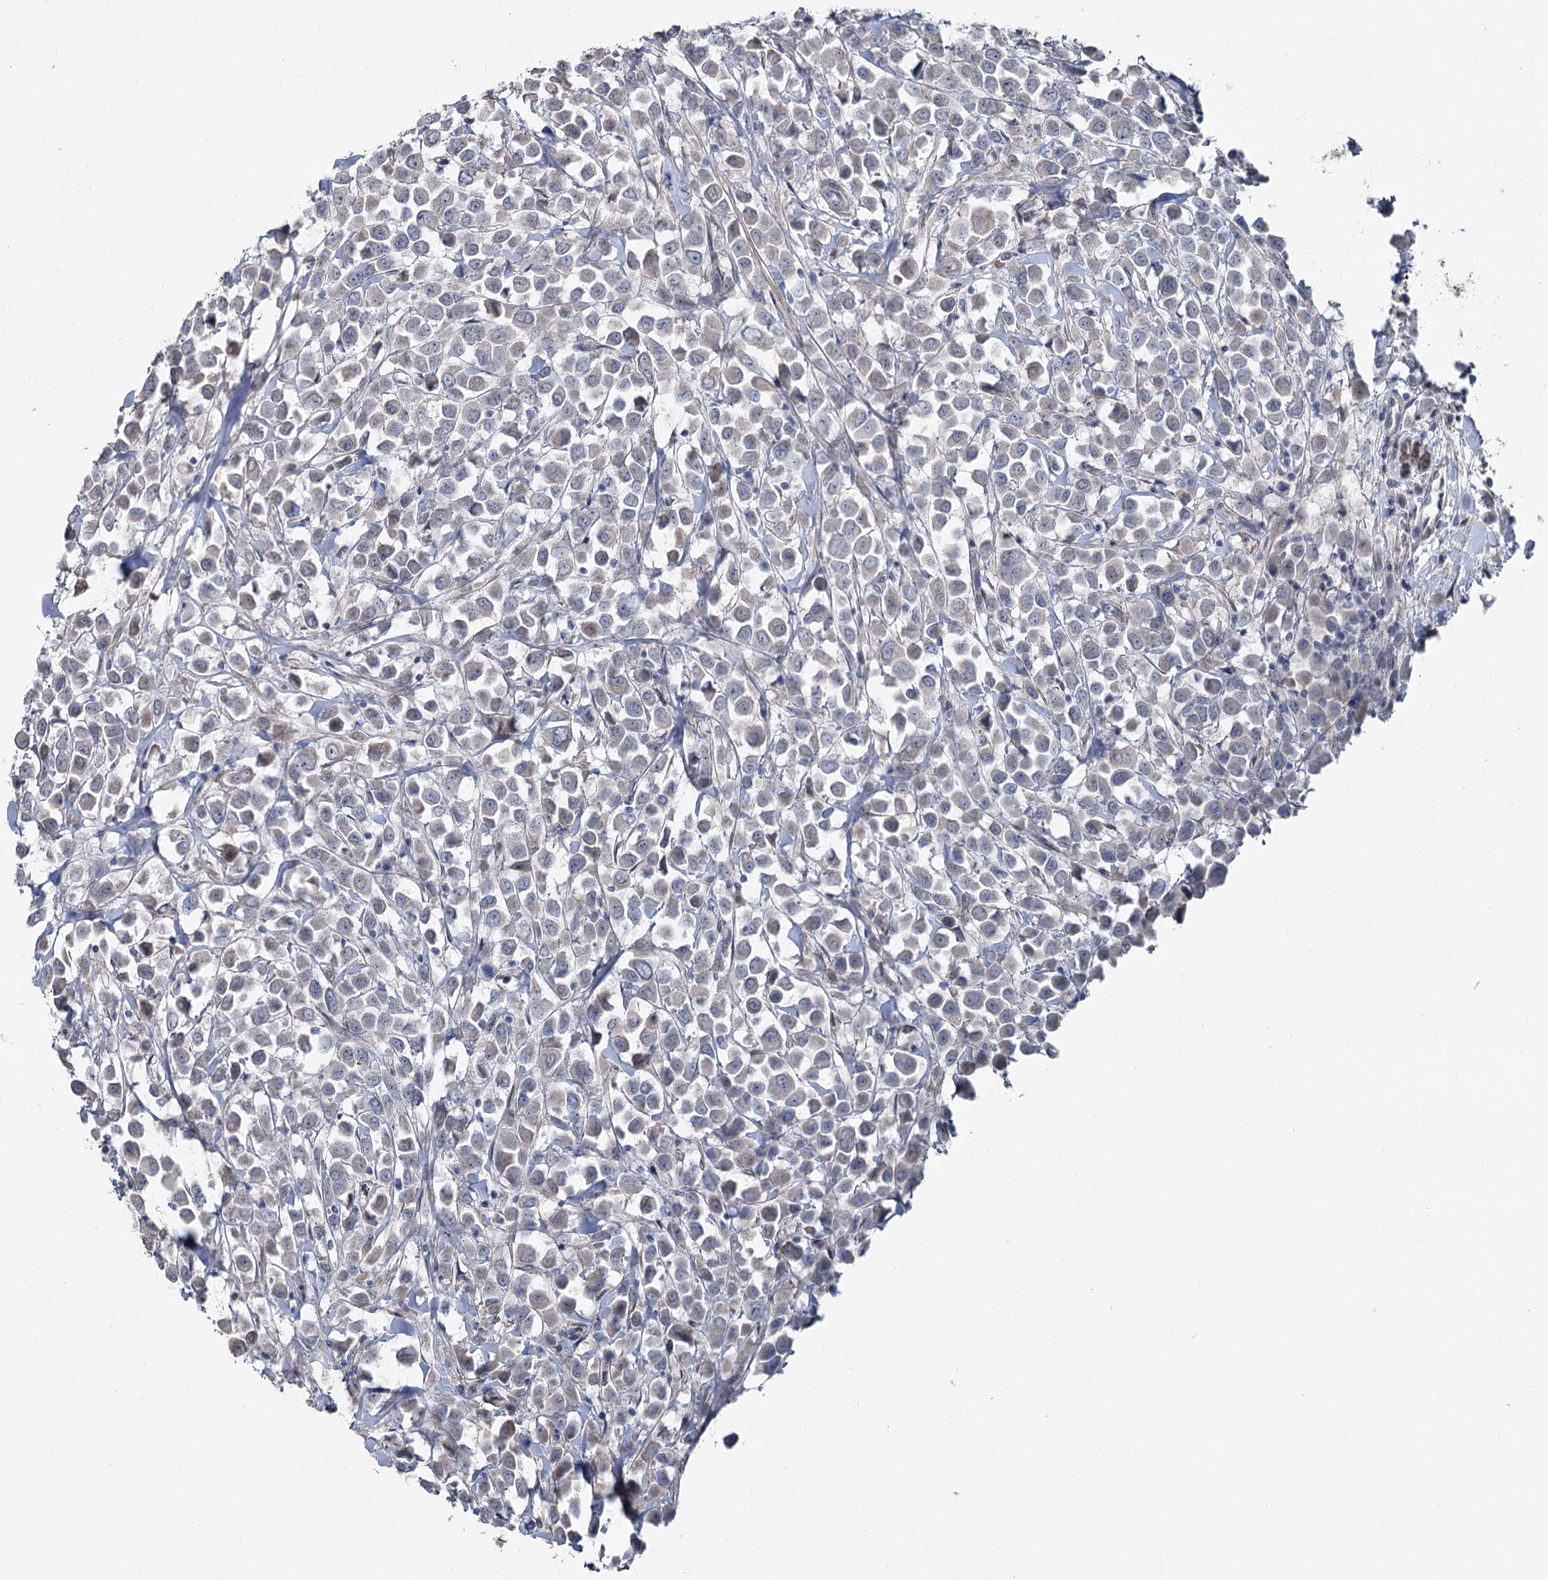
{"staining": {"intensity": "negative", "quantity": "none", "location": "none"}, "tissue": "breast cancer", "cell_type": "Tumor cells", "image_type": "cancer", "snomed": [{"axis": "morphology", "description": "Duct carcinoma"}, {"axis": "topography", "description": "Breast"}], "caption": "The image reveals no staining of tumor cells in intraductal carcinoma (breast). (DAB immunohistochemistry (IHC) with hematoxylin counter stain).", "gene": "FAM120B", "patient": {"sex": "female", "age": 61}}